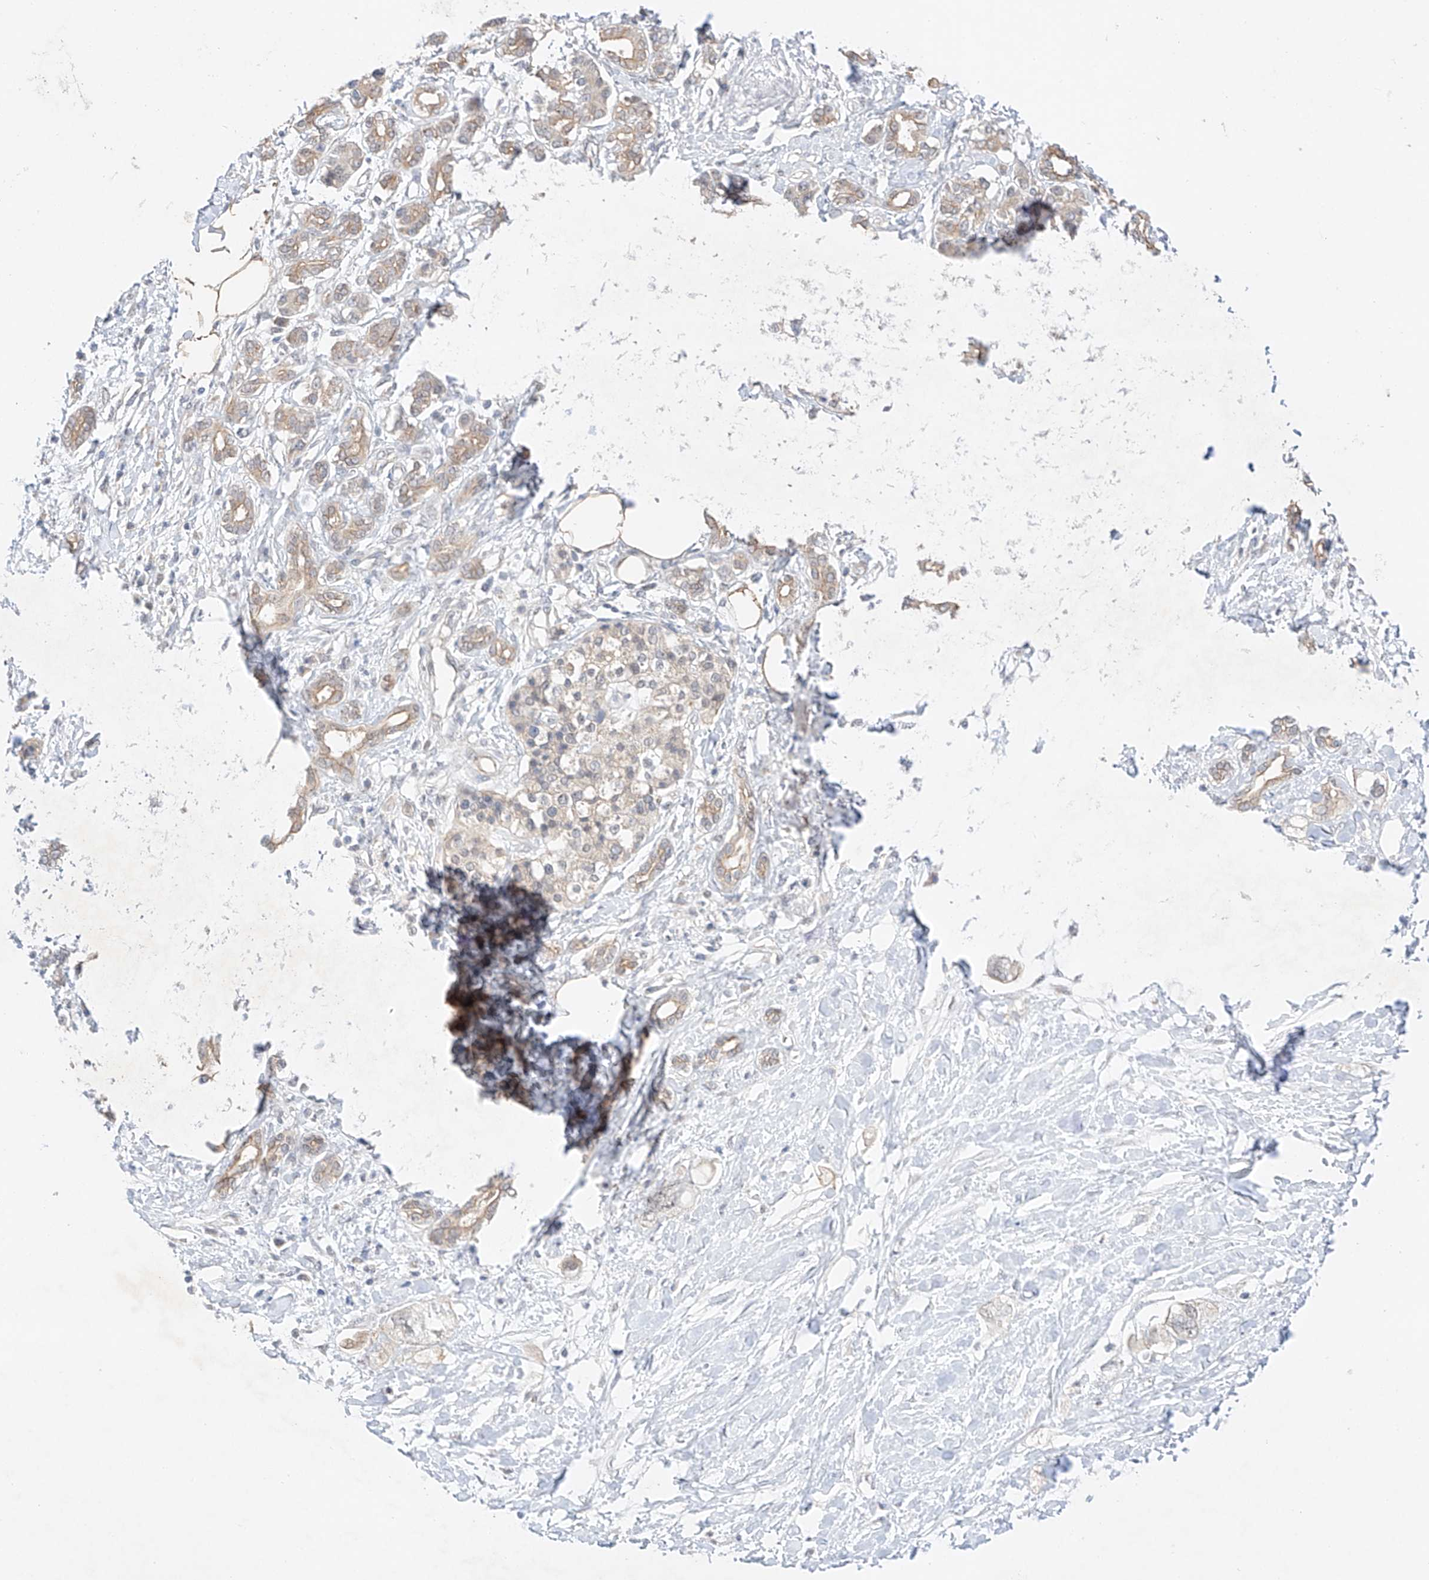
{"staining": {"intensity": "negative", "quantity": "none", "location": "none"}, "tissue": "pancreatic cancer", "cell_type": "Tumor cells", "image_type": "cancer", "snomed": [{"axis": "morphology", "description": "Adenocarcinoma, NOS"}, {"axis": "topography", "description": "Pancreas"}], "caption": "IHC histopathology image of neoplastic tissue: human pancreatic adenocarcinoma stained with DAB (3,3'-diaminobenzidine) shows no significant protein staining in tumor cells.", "gene": "IL22RA2", "patient": {"sex": "female", "age": 56}}